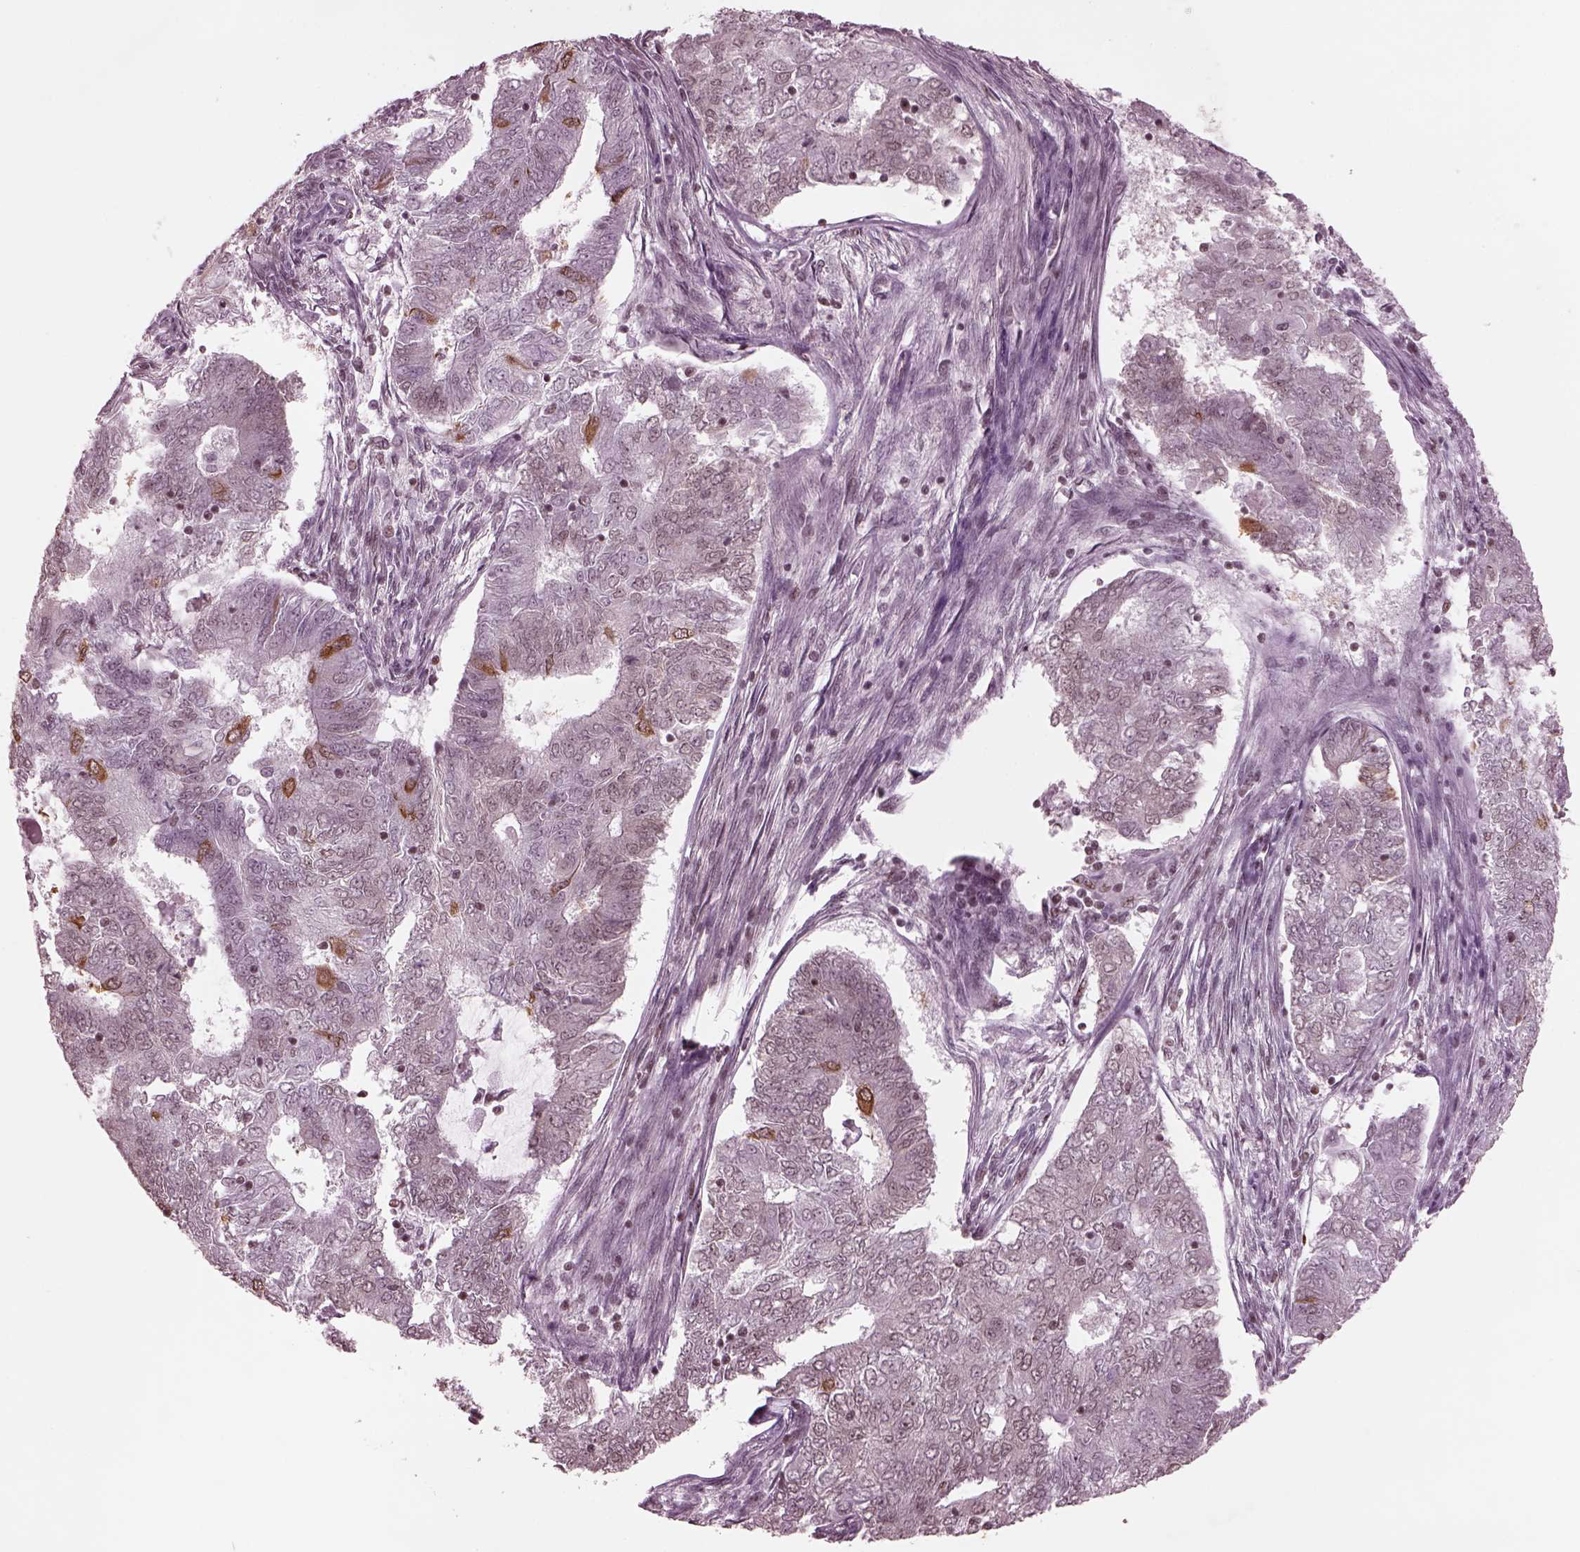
{"staining": {"intensity": "strong", "quantity": "<25%", "location": "cytoplasmic/membranous"}, "tissue": "endometrial cancer", "cell_type": "Tumor cells", "image_type": "cancer", "snomed": [{"axis": "morphology", "description": "Adenocarcinoma, NOS"}, {"axis": "topography", "description": "Endometrium"}], "caption": "Endometrial cancer (adenocarcinoma) stained with DAB IHC displays medium levels of strong cytoplasmic/membranous positivity in approximately <25% of tumor cells.", "gene": "RUVBL2", "patient": {"sex": "female", "age": 62}}